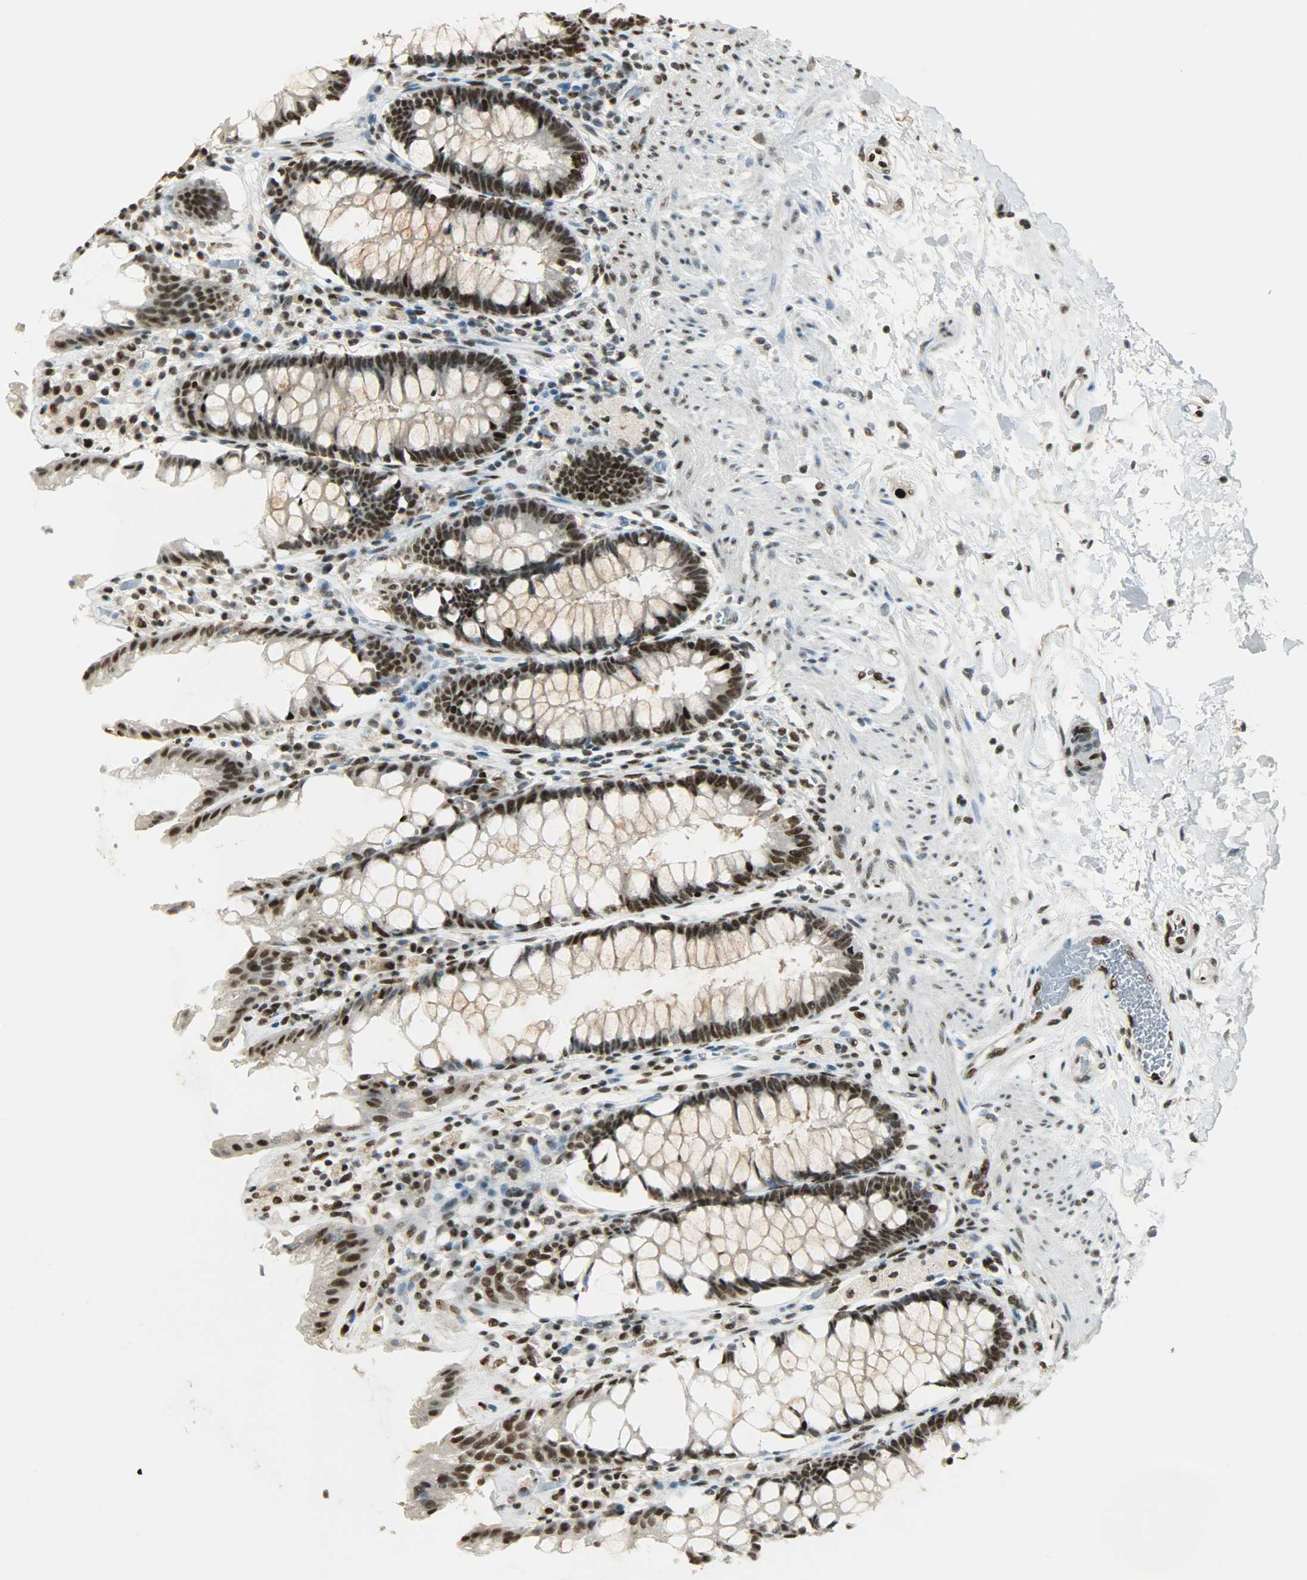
{"staining": {"intensity": "strong", "quantity": ">75%", "location": "nuclear"}, "tissue": "rectum", "cell_type": "Glandular cells", "image_type": "normal", "snomed": [{"axis": "morphology", "description": "Normal tissue, NOS"}, {"axis": "topography", "description": "Rectum"}], "caption": "A brown stain labels strong nuclear expression of a protein in glandular cells of normal human rectum.", "gene": "MYEF2", "patient": {"sex": "female", "age": 46}}